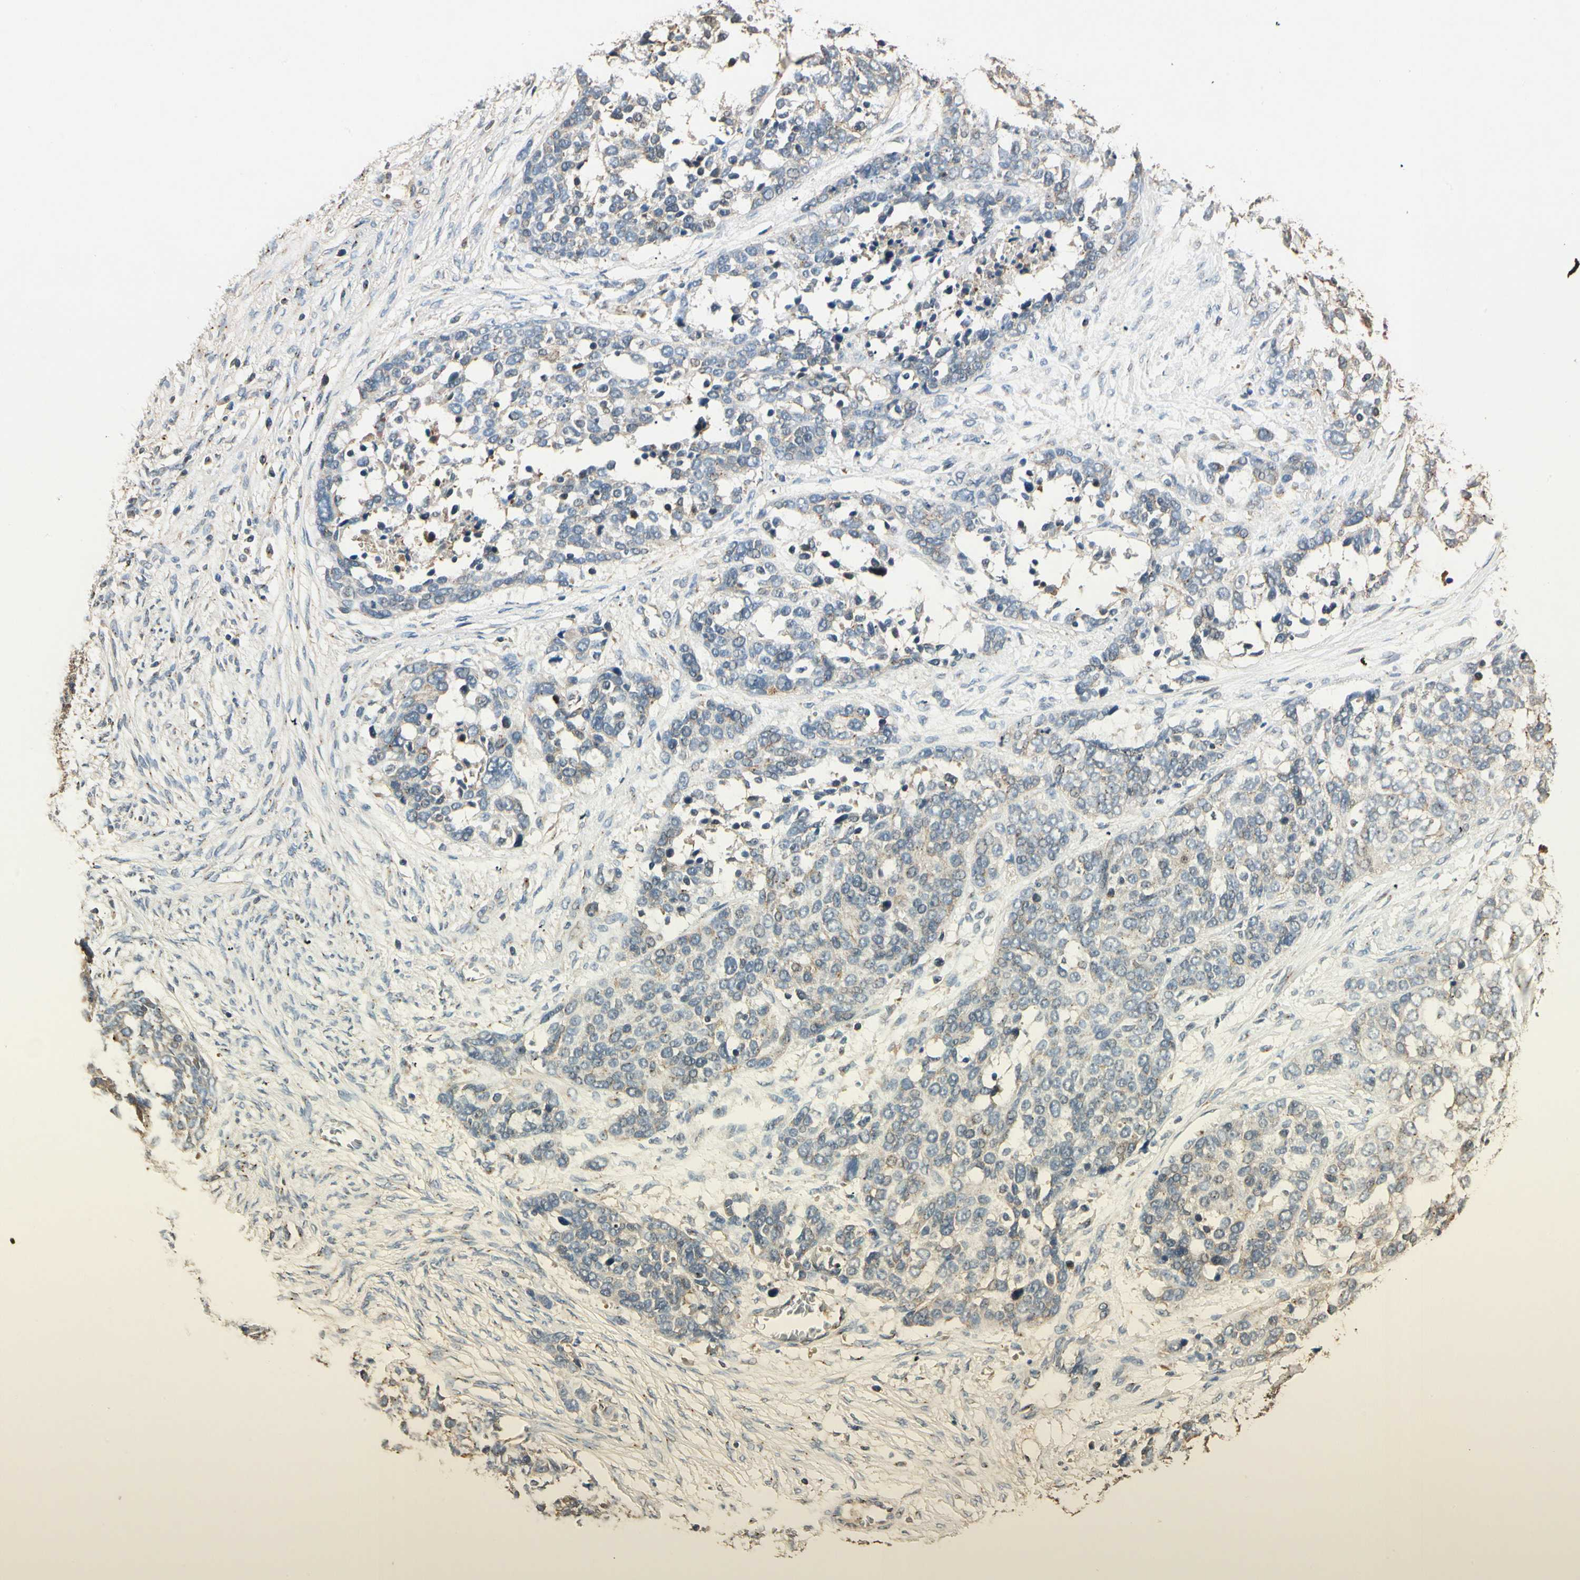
{"staining": {"intensity": "weak", "quantity": "25%-75%", "location": "cytoplasmic/membranous"}, "tissue": "ovarian cancer", "cell_type": "Tumor cells", "image_type": "cancer", "snomed": [{"axis": "morphology", "description": "Cystadenocarcinoma, serous, NOS"}, {"axis": "topography", "description": "Ovary"}], "caption": "Protein staining shows weak cytoplasmic/membranous staining in approximately 25%-75% of tumor cells in ovarian cancer (serous cystadenocarcinoma).", "gene": "AKAP9", "patient": {"sex": "female", "age": 44}}